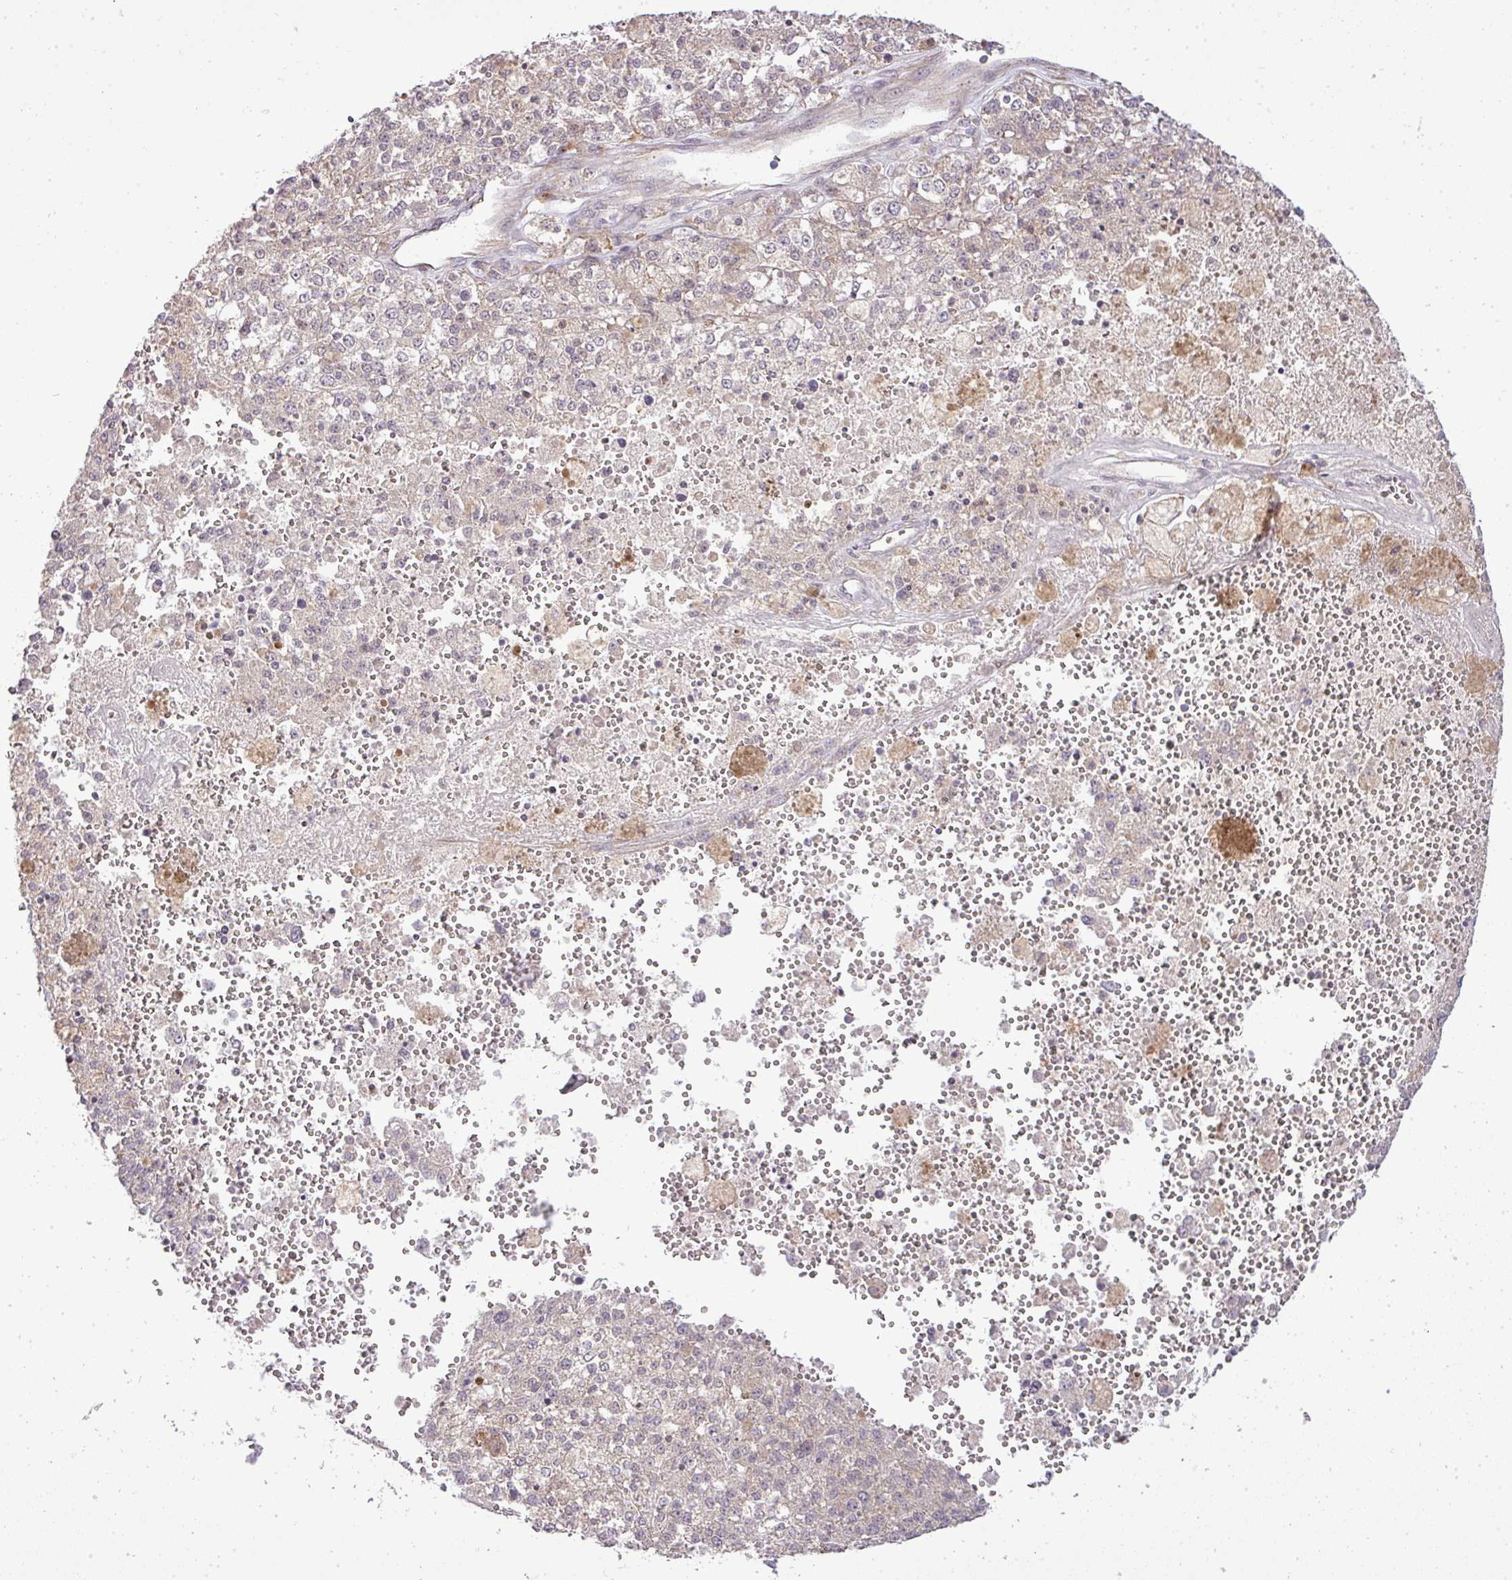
{"staining": {"intensity": "negative", "quantity": "none", "location": "none"}, "tissue": "melanoma", "cell_type": "Tumor cells", "image_type": "cancer", "snomed": [{"axis": "morphology", "description": "Malignant melanoma, NOS"}, {"axis": "topography", "description": "Skin"}], "caption": "Tumor cells are negative for brown protein staining in melanoma.", "gene": "PDRG1", "patient": {"sex": "female", "age": 64}}